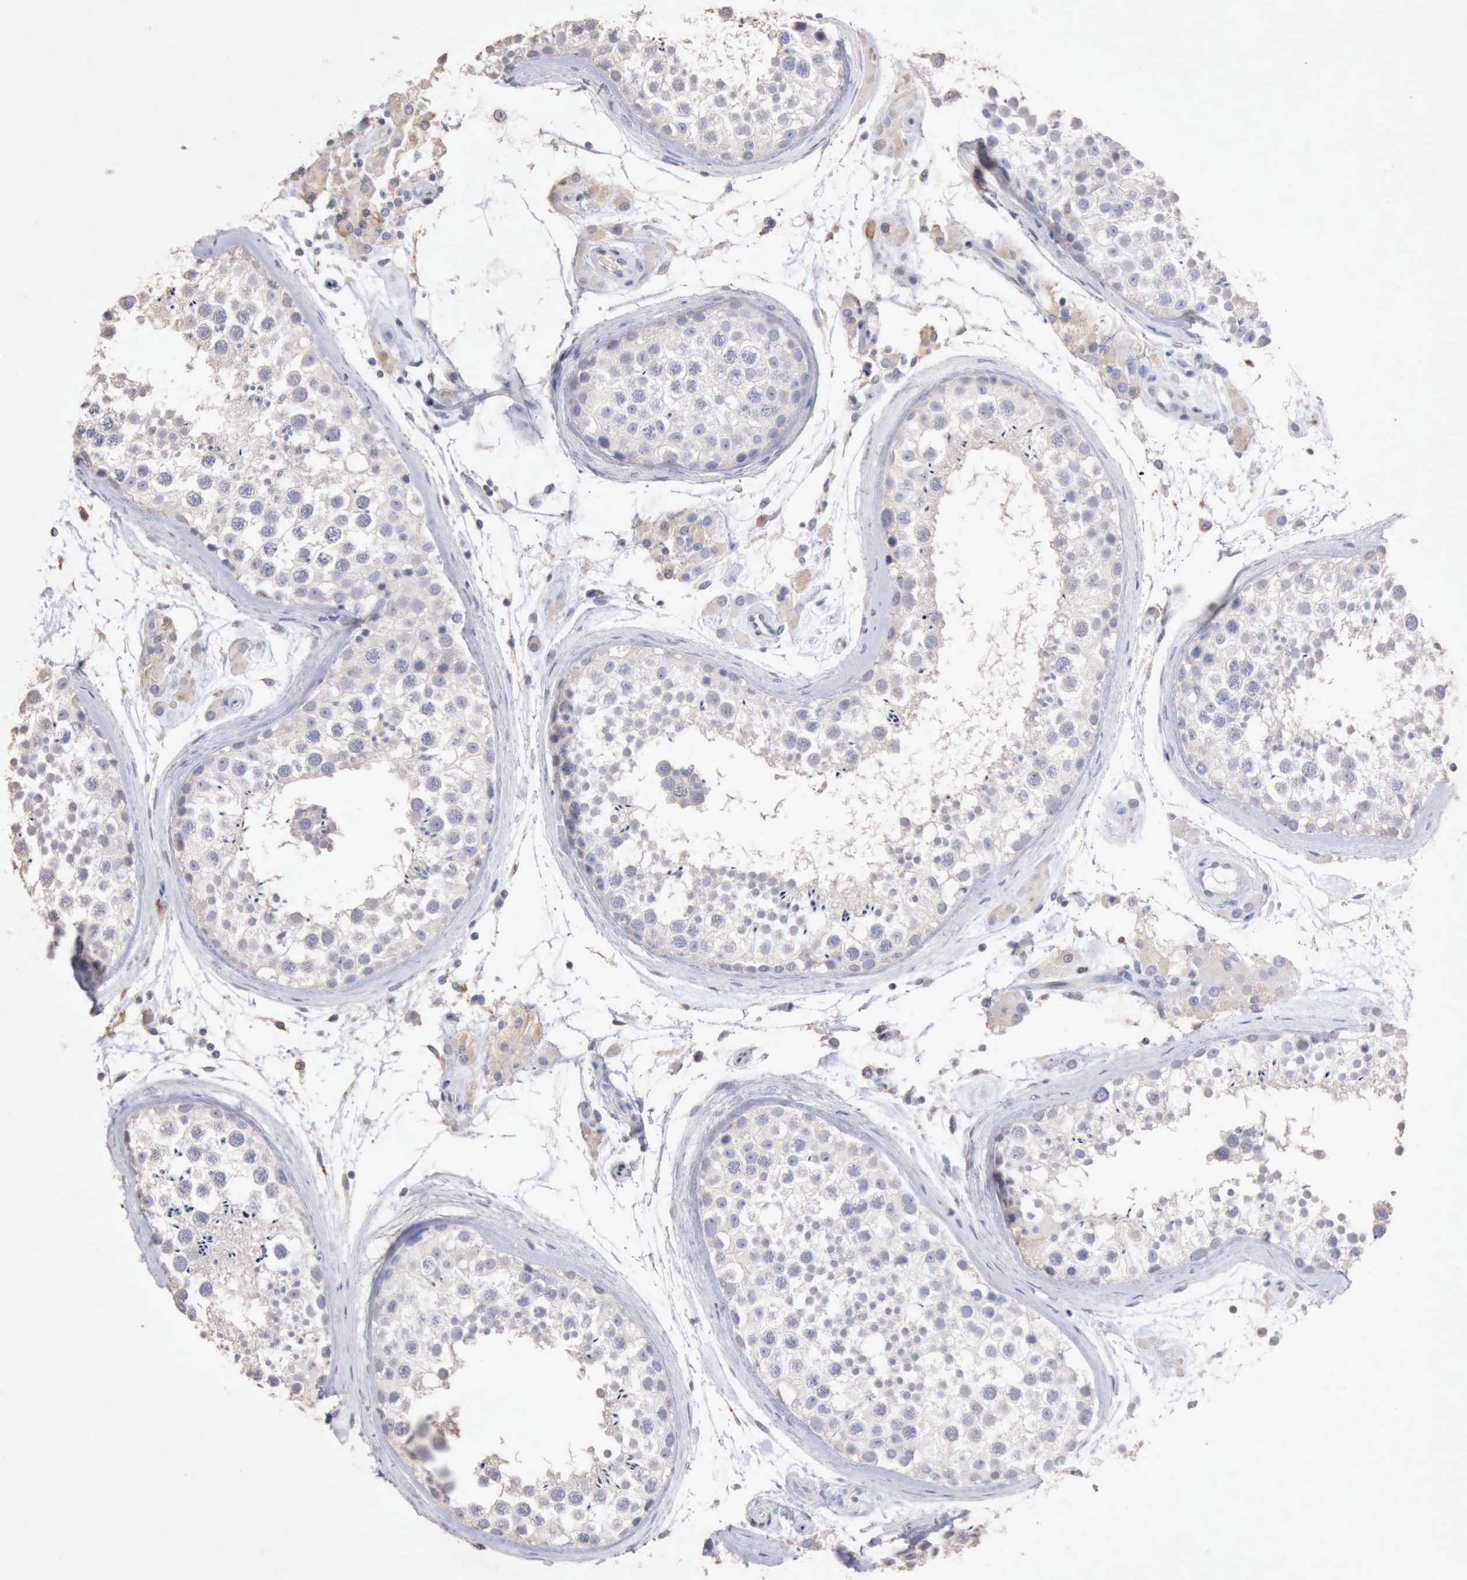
{"staining": {"intensity": "negative", "quantity": "none", "location": "none"}, "tissue": "testis", "cell_type": "Cells in seminiferous ducts", "image_type": "normal", "snomed": [{"axis": "morphology", "description": "Normal tissue, NOS"}, {"axis": "topography", "description": "Testis"}], "caption": "Benign testis was stained to show a protein in brown. There is no significant staining in cells in seminiferous ducts. (Immunohistochemistry (ihc), brightfield microscopy, high magnification).", "gene": "KRT6B", "patient": {"sex": "male", "age": 46}}